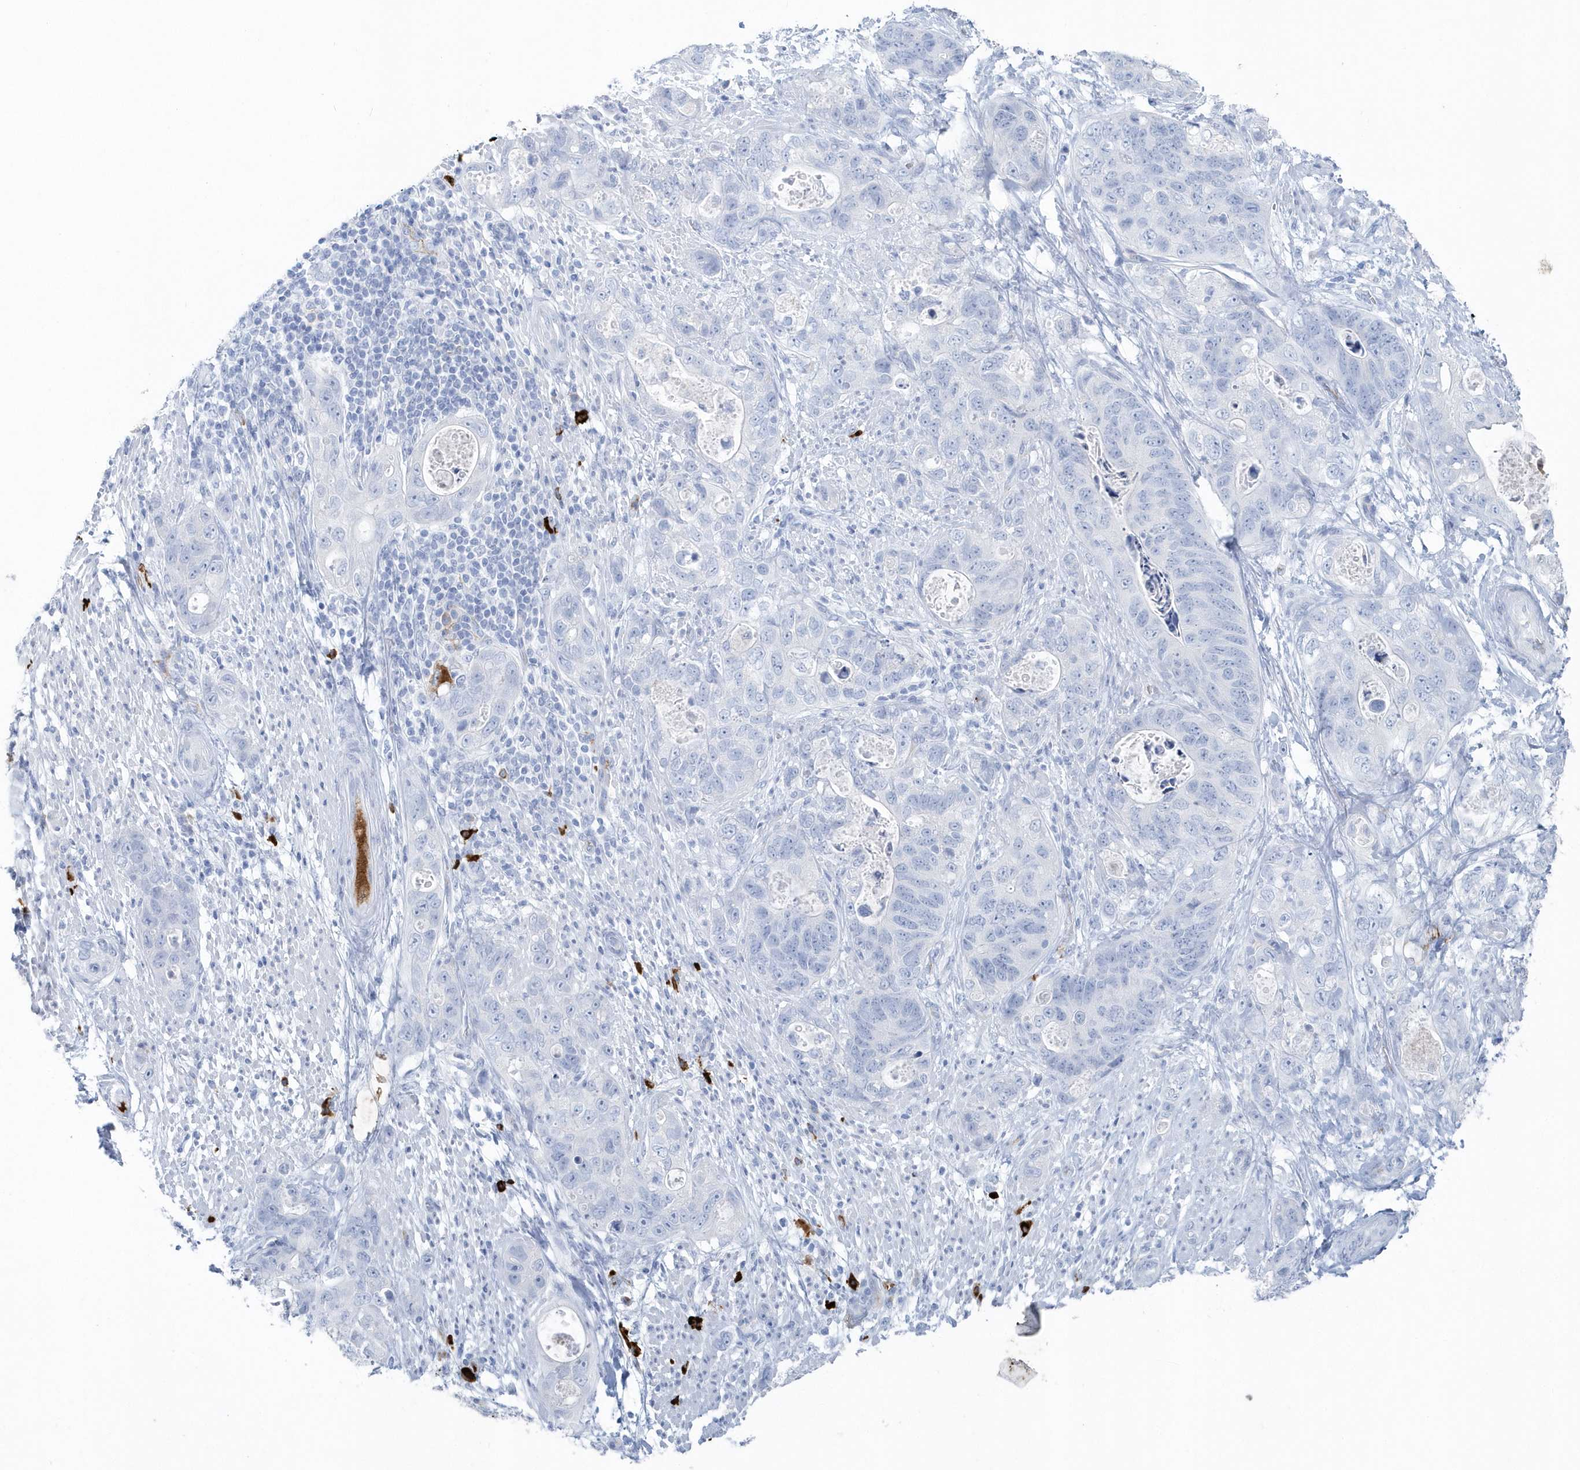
{"staining": {"intensity": "negative", "quantity": "none", "location": "none"}, "tissue": "stomach cancer", "cell_type": "Tumor cells", "image_type": "cancer", "snomed": [{"axis": "morphology", "description": "Adenocarcinoma, NOS"}, {"axis": "topography", "description": "Stomach"}], "caption": "A high-resolution histopathology image shows immunohistochemistry staining of stomach cancer (adenocarcinoma), which exhibits no significant expression in tumor cells.", "gene": "JCHAIN", "patient": {"sex": "female", "age": 89}}